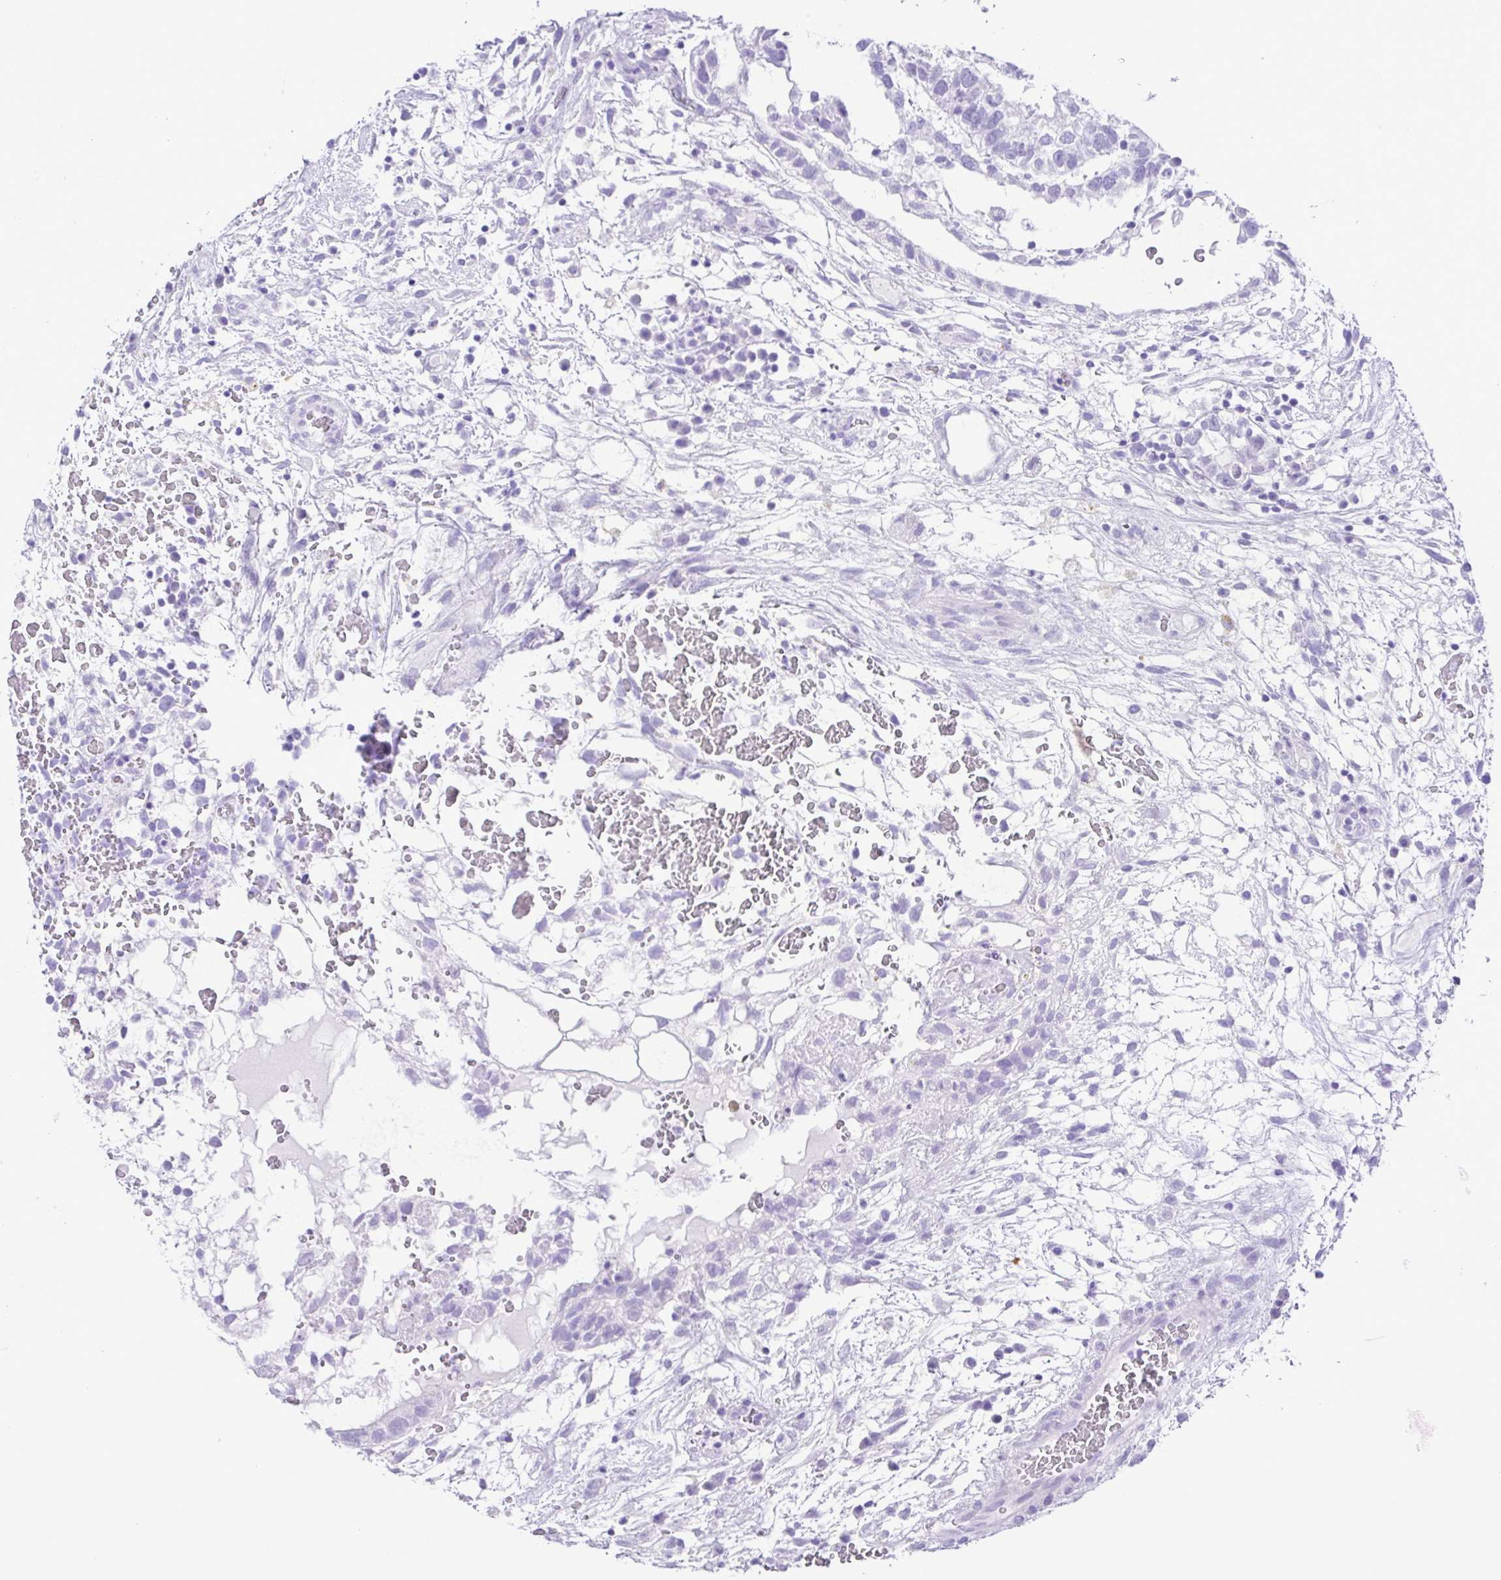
{"staining": {"intensity": "negative", "quantity": "none", "location": "none"}, "tissue": "testis cancer", "cell_type": "Tumor cells", "image_type": "cancer", "snomed": [{"axis": "morphology", "description": "Normal tissue, NOS"}, {"axis": "morphology", "description": "Carcinoma, Embryonal, NOS"}, {"axis": "topography", "description": "Testis"}], "caption": "Protein analysis of testis cancer (embryonal carcinoma) exhibits no significant positivity in tumor cells.", "gene": "CASP14", "patient": {"sex": "male", "age": 32}}